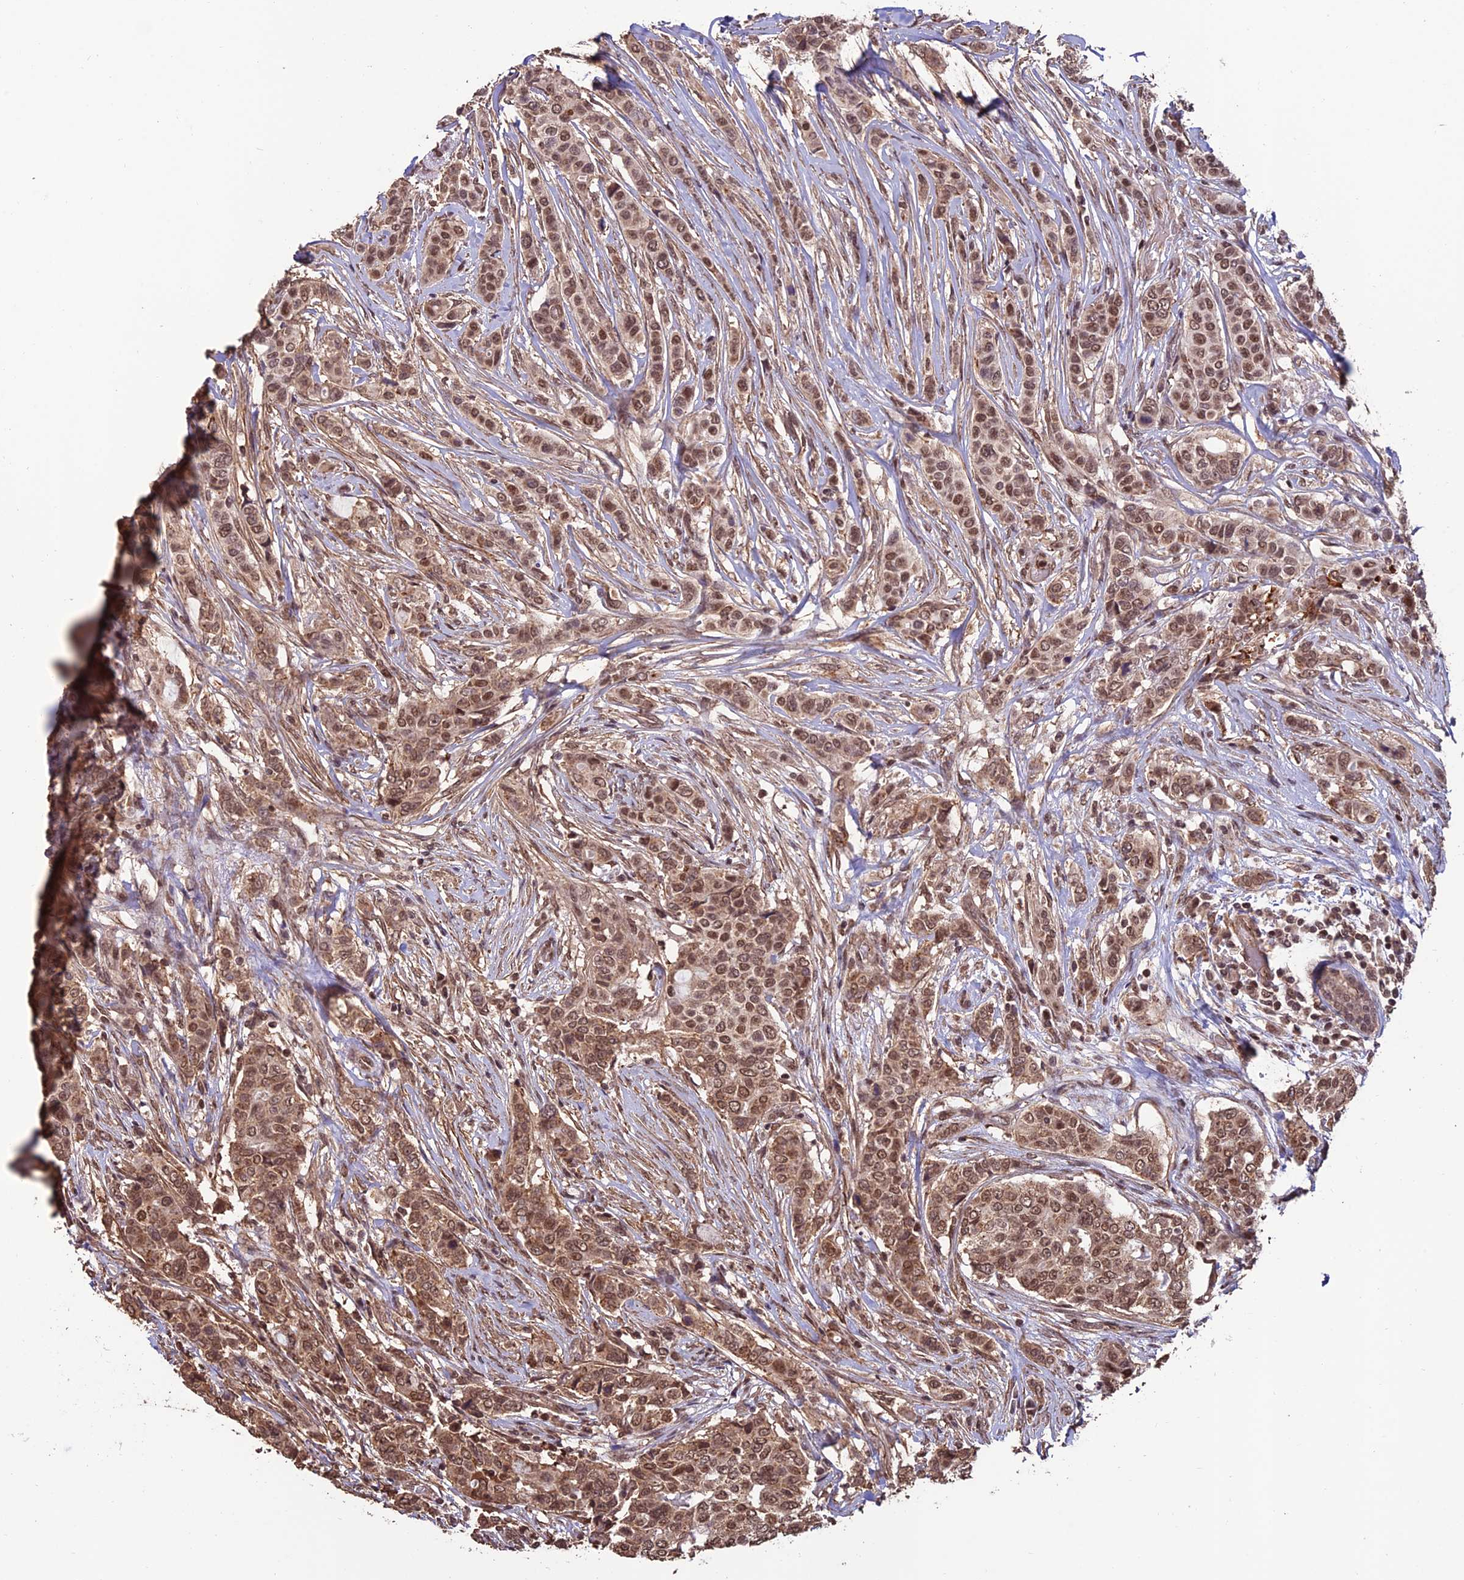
{"staining": {"intensity": "moderate", "quantity": ">75%", "location": "cytoplasmic/membranous,nuclear"}, "tissue": "breast cancer", "cell_type": "Tumor cells", "image_type": "cancer", "snomed": [{"axis": "morphology", "description": "Lobular carcinoma"}, {"axis": "topography", "description": "Breast"}], "caption": "This photomicrograph exhibits immunohistochemistry staining of human lobular carcinoma (breast), with medium moderate cytoplasmic/membranous and nuclear positivity in about >75% of tumor cells.", "gene": "CABIN1", "patient": {"sex": "female", "age": 51}}